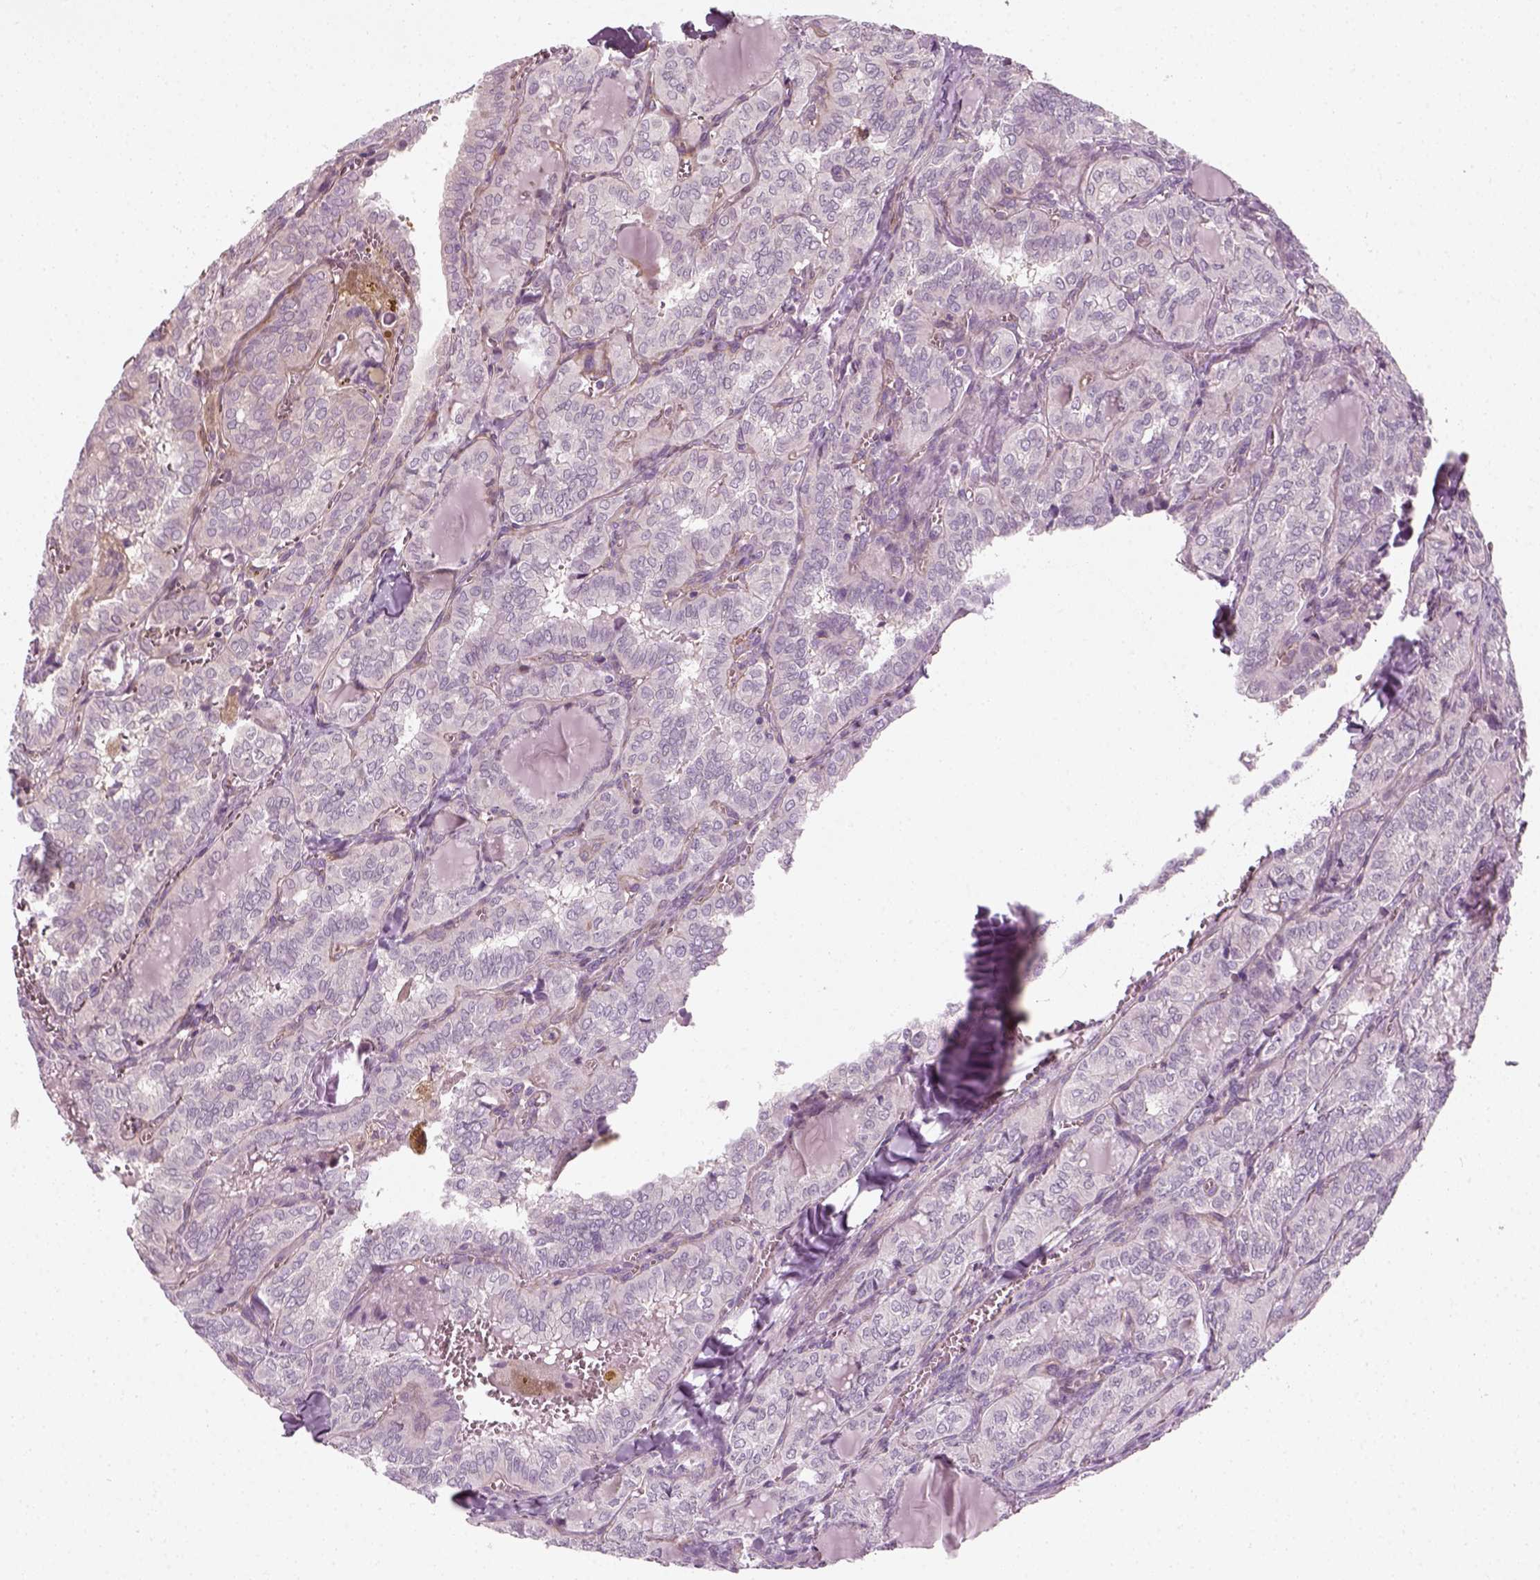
{"staining": {"intensity": "negative", "quantity": "none", "location": "none"}, "tissue": "thyroid cancer", "cell_type": "Tumor cells", "image_type": "cancer", "snomed": [{"axis": "morphology", "description": "Papillary adenocarcinoma, NOS"}, {"axis": "topography", "description": "Thyroid gland"}], "caption": "Immunohistochemistry (IHC) of human thyroid cancer displays no positivity in tumor cells.", "gene": "DNASE1L1", "patient": {"sex": "female", "age": 41}}